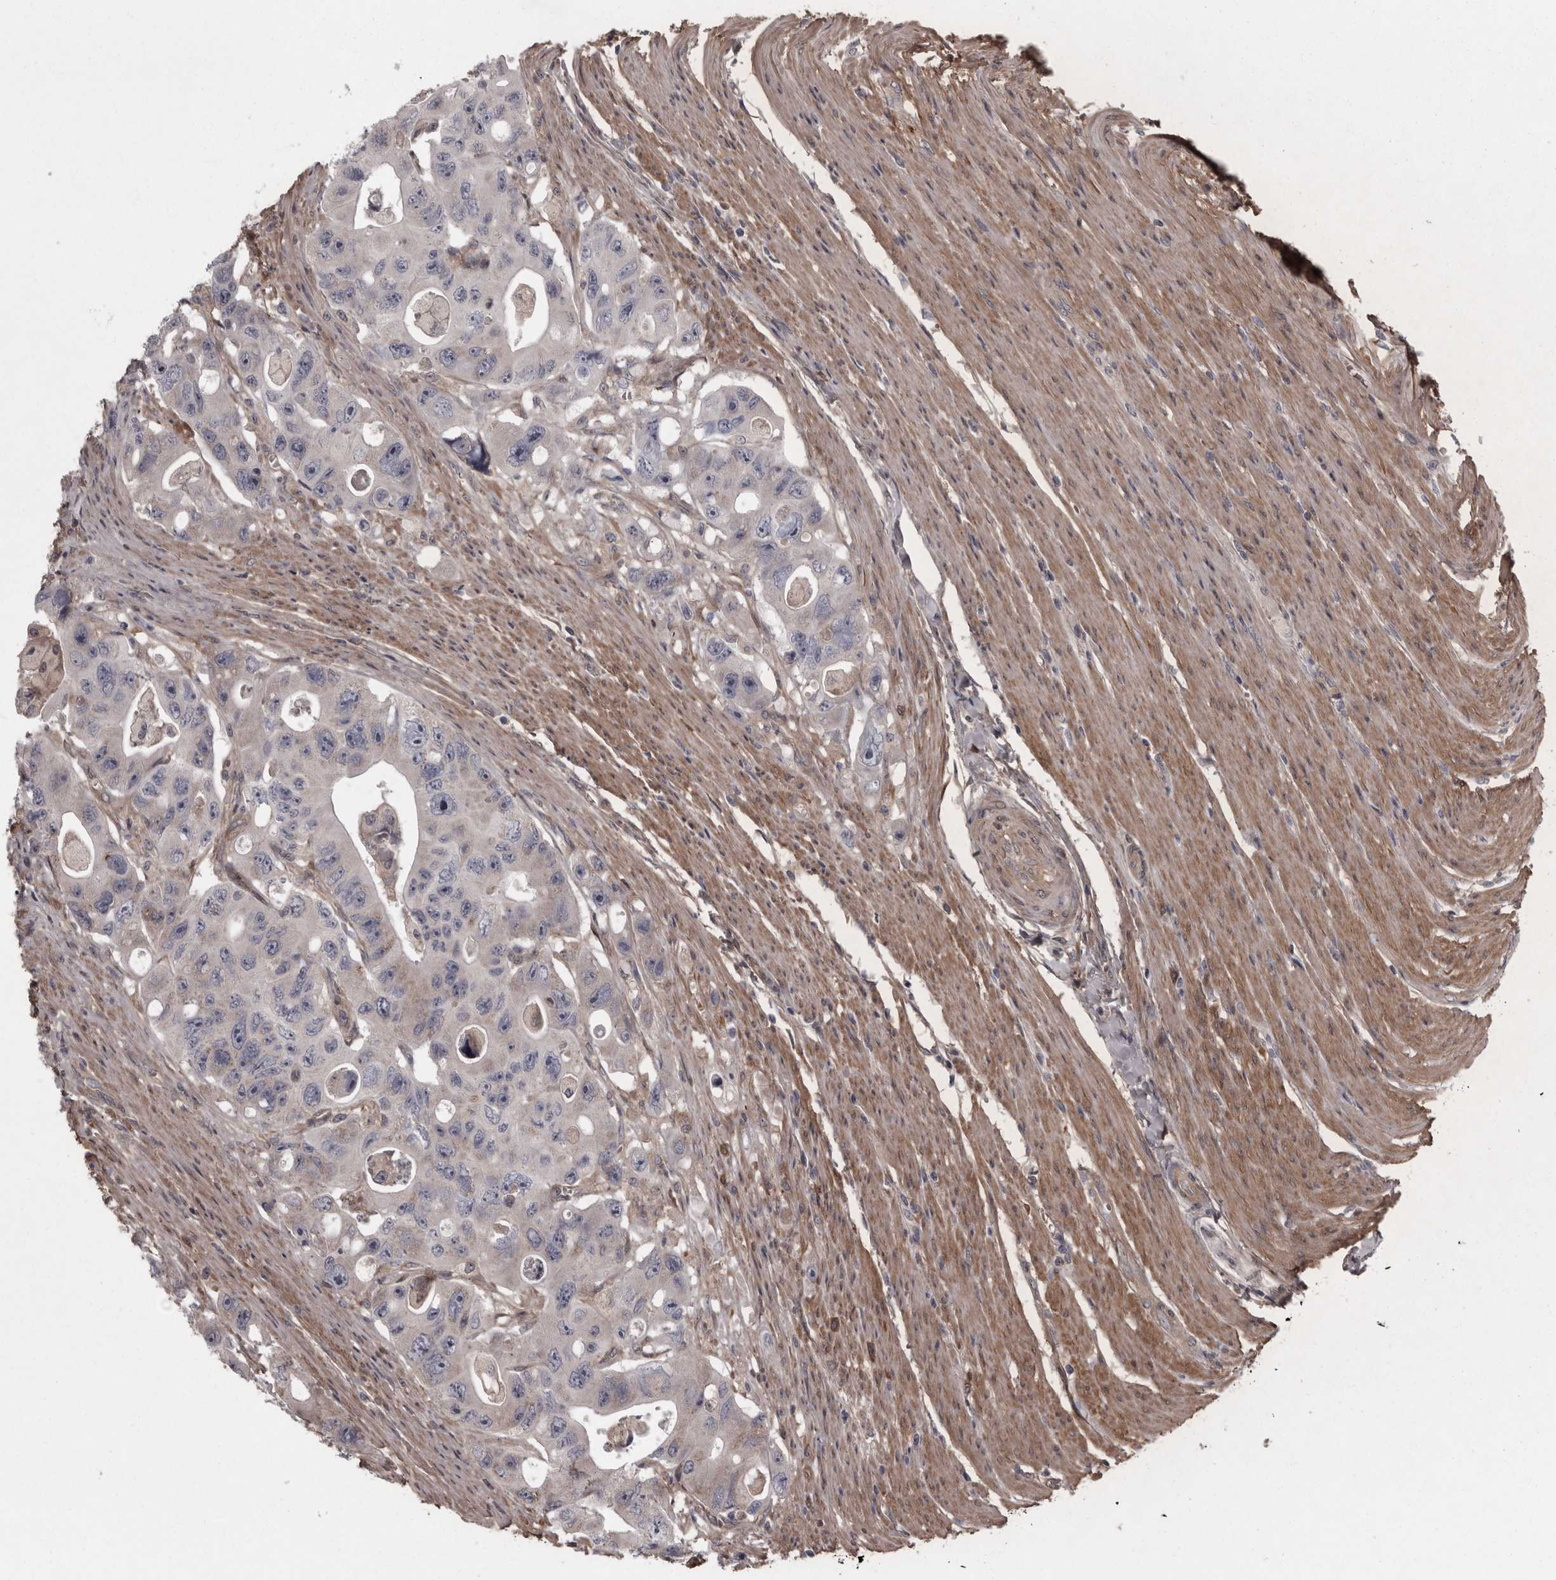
{"staining": {"intensity": "negative", "quantity": "none", "location": "none"}, "tissue": "colorectal cancer", "cell_type": "Tumor cells", "image_type": "cancer", "snomed": [{"axis": "morphology", "description": "Adenocarcinoma, NOS"}, {"axis": "topography", "description": "Colon"}], "caption": "Colorectal adenocarcinoma stained for a protein using immunohistochemistry exhibits no staining tumor cells.", "gene": "RSU1", "patient": {"sex": "female", "age": 46}}